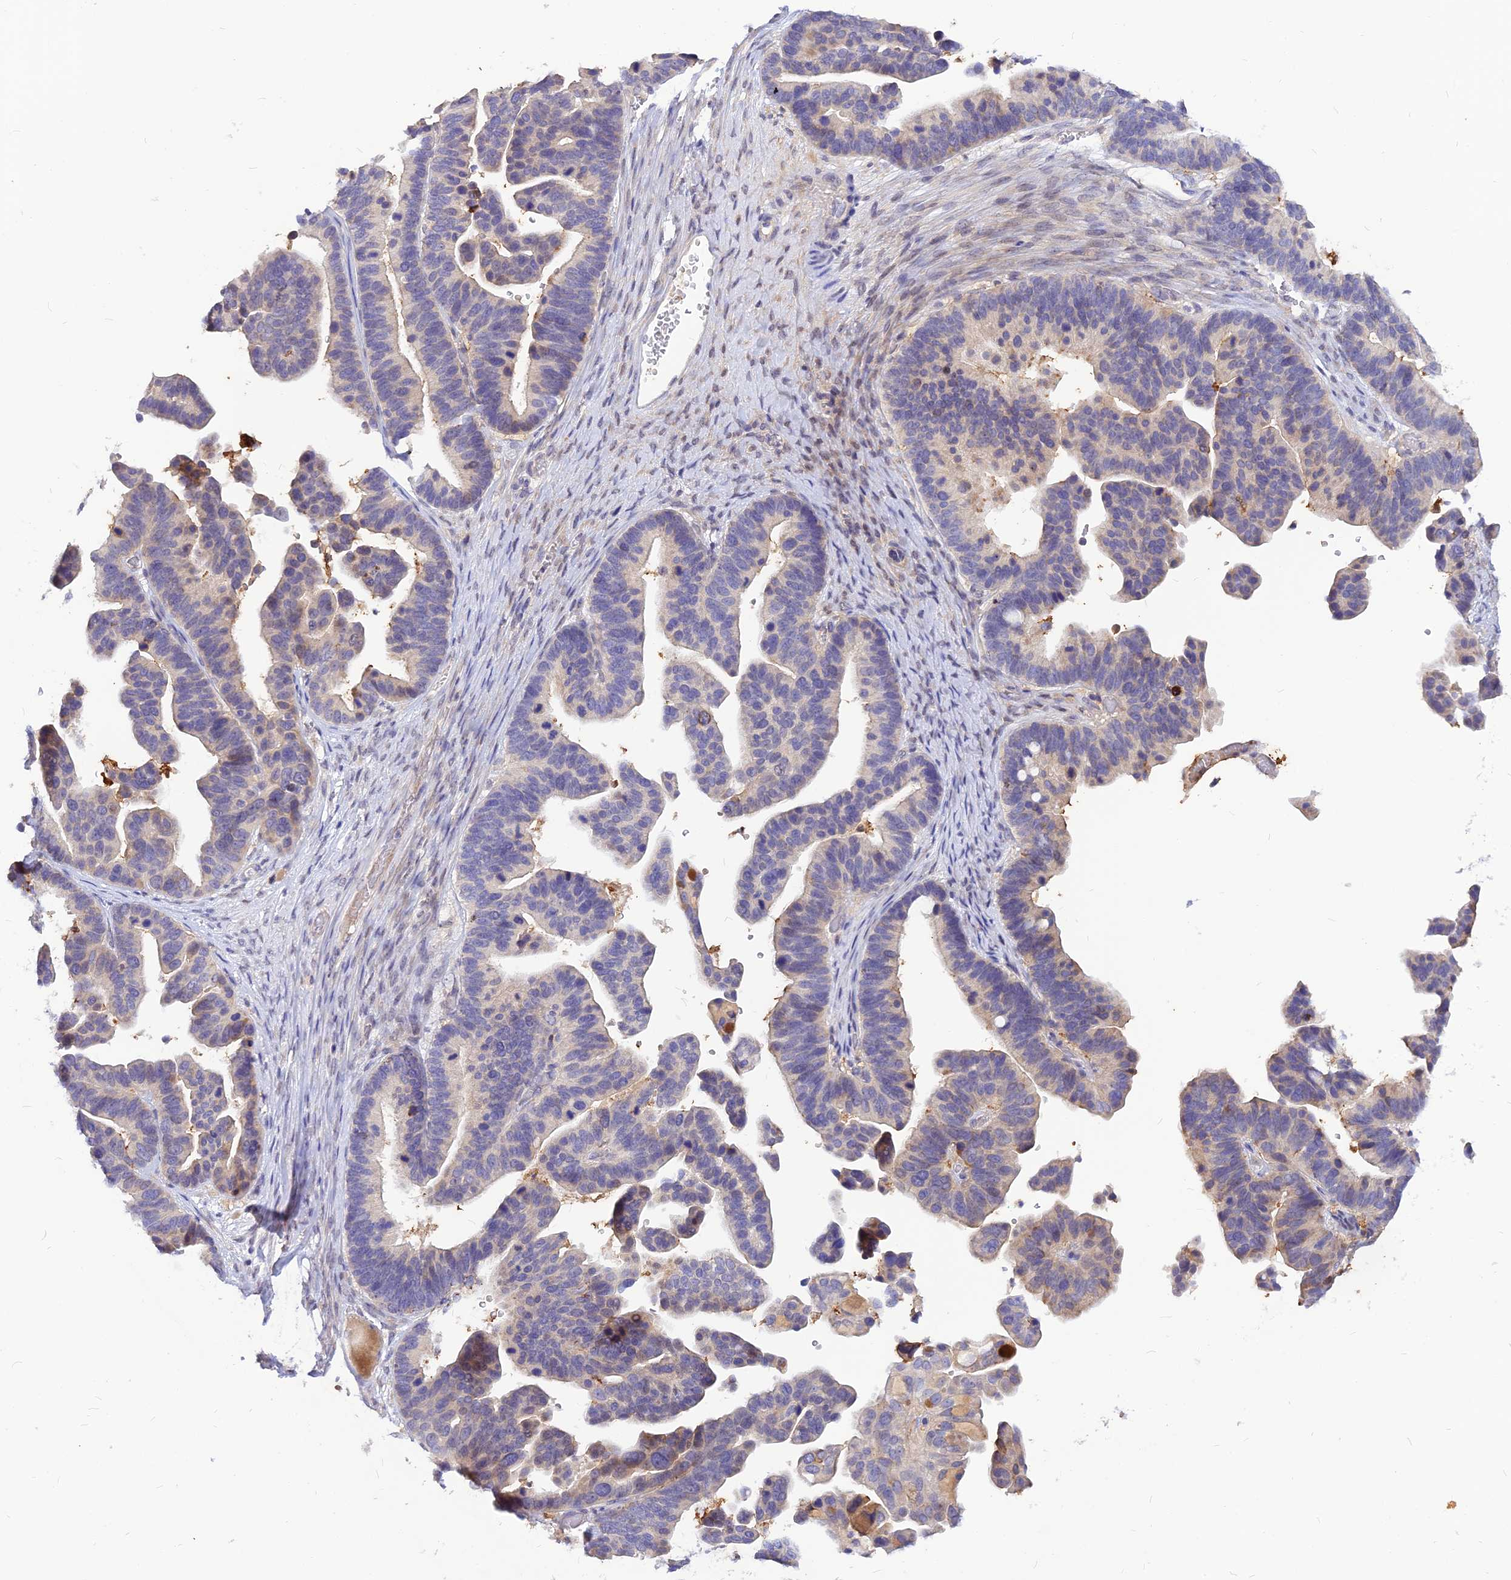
{"staining": {"intensity": "negative", "quantity": "none", "location": "none"}, "tissue": "ovarian cancer", "cell_type": "Tumor cells", "image_type": "cancer", "snomed": [{"axis": "morphology", "description": "Cystadenocarcinoma, serous, NOS"}, {"axis": "topography", "description": "Ovary"}], "caption": "This image is of ovarian serous cystadenocarcinoma stained with IHC to label a protein in brown with the nuclei are counter-stained blue. There is no staining in tumor cells.", "gene": "CZIB", "patient": {"sex": "female", "age": 56}}